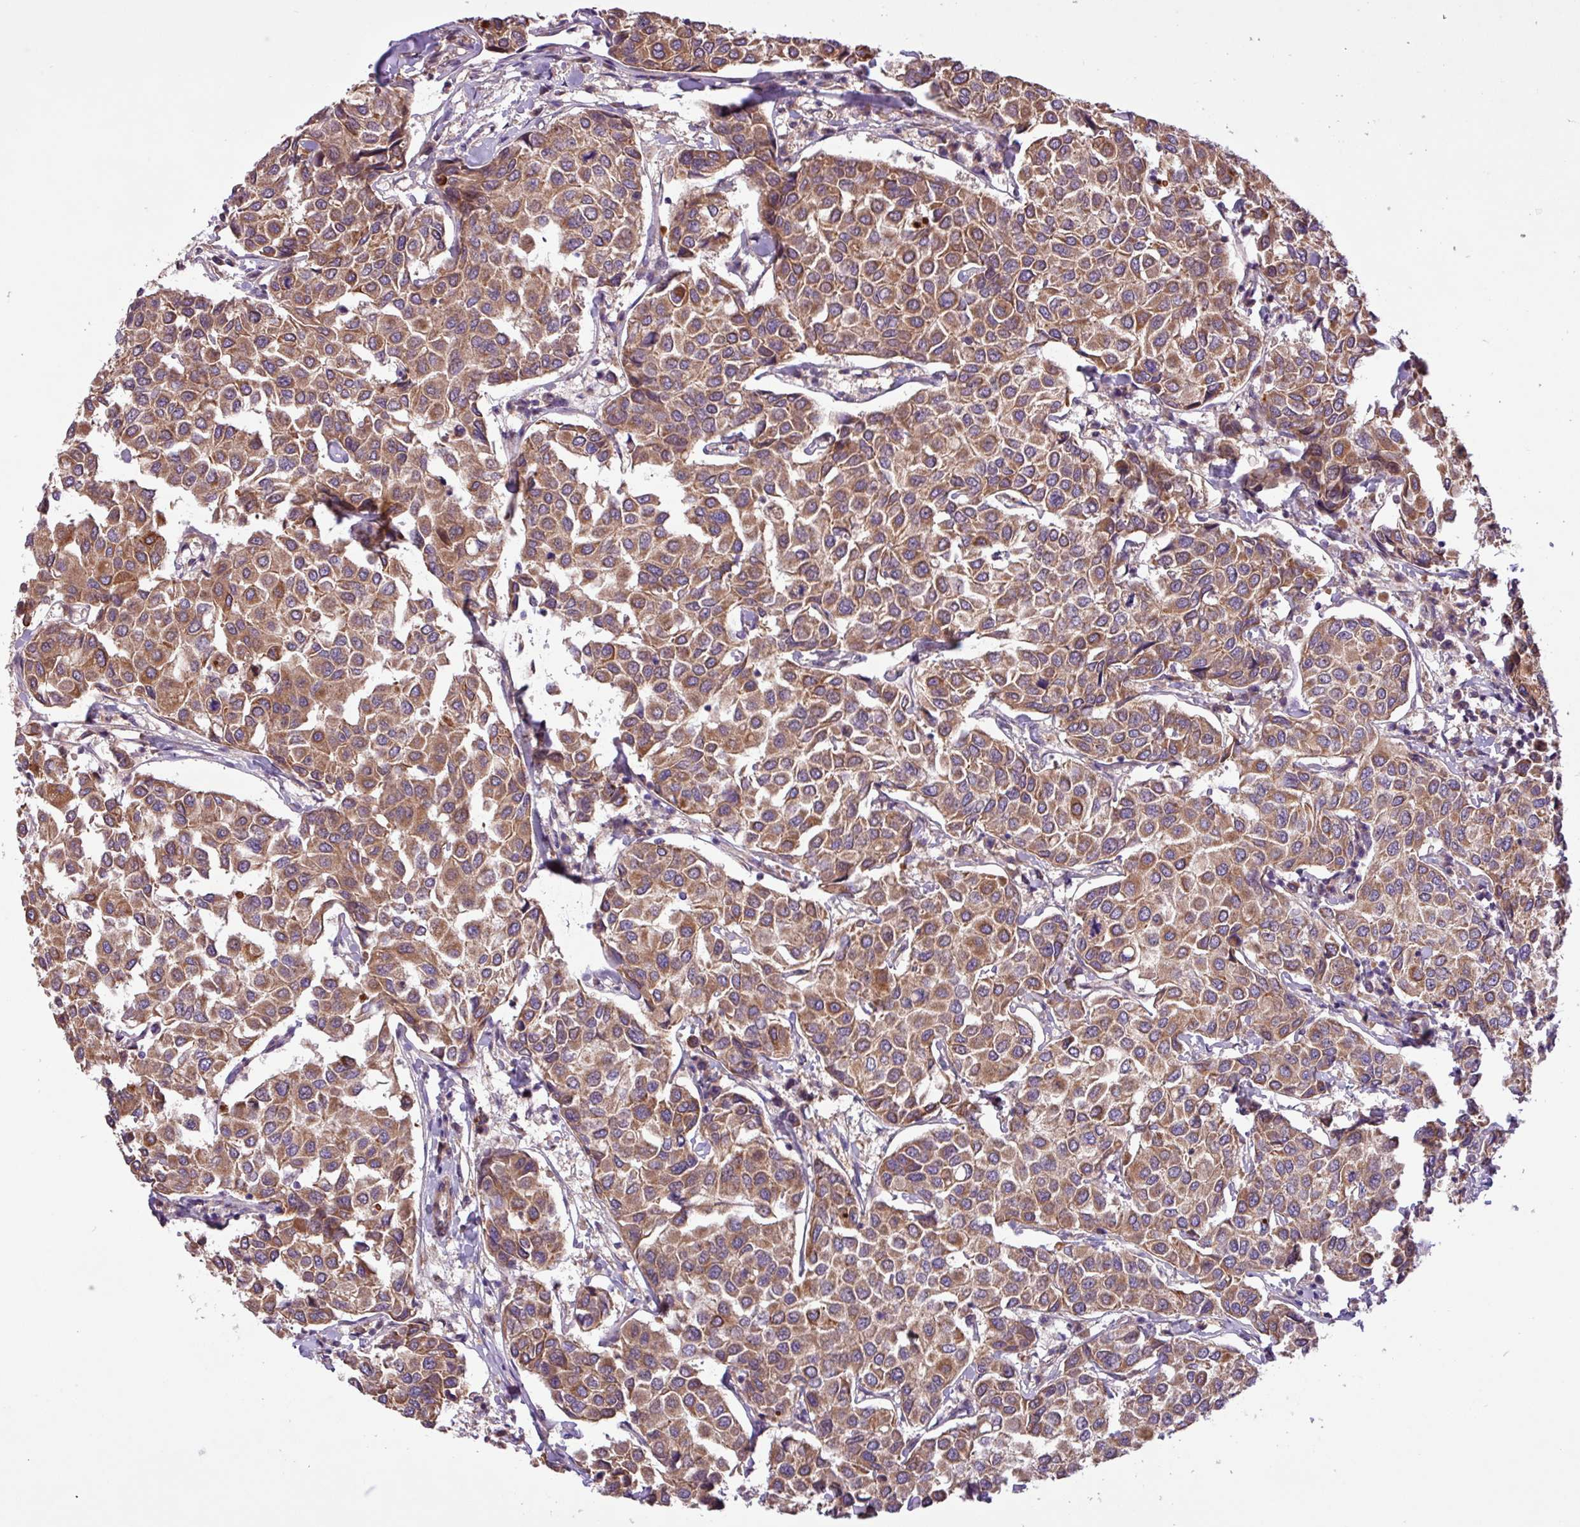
{"staining": {"intensity": "moderate", "quantity": ">75%", "location": "cytoplasmic/membranous"}, "tissue": "breast cancer", "cell_type": "Tumor cells", "image_type": "cancer", "snomed": [{"axis": "morphology", "description": "Duct carcinoma"}, {"axis": "topography", "description": "Breast"}], "caption": "DAB (3,3'-diaminobenzidine) immunohistochemical staining of human infiltrating ductal carcinoma (breast) reveals moderate cytoplasmic/membranous protein positivity in approximately >75% of tumor cells. The staining is performed using DAB brown chromogen to label protein expression. The nuclei are counter-stained blue using hematoxylin.", "gene": "TIMM10B", "patient": {"sex": "female", "age": 55}}